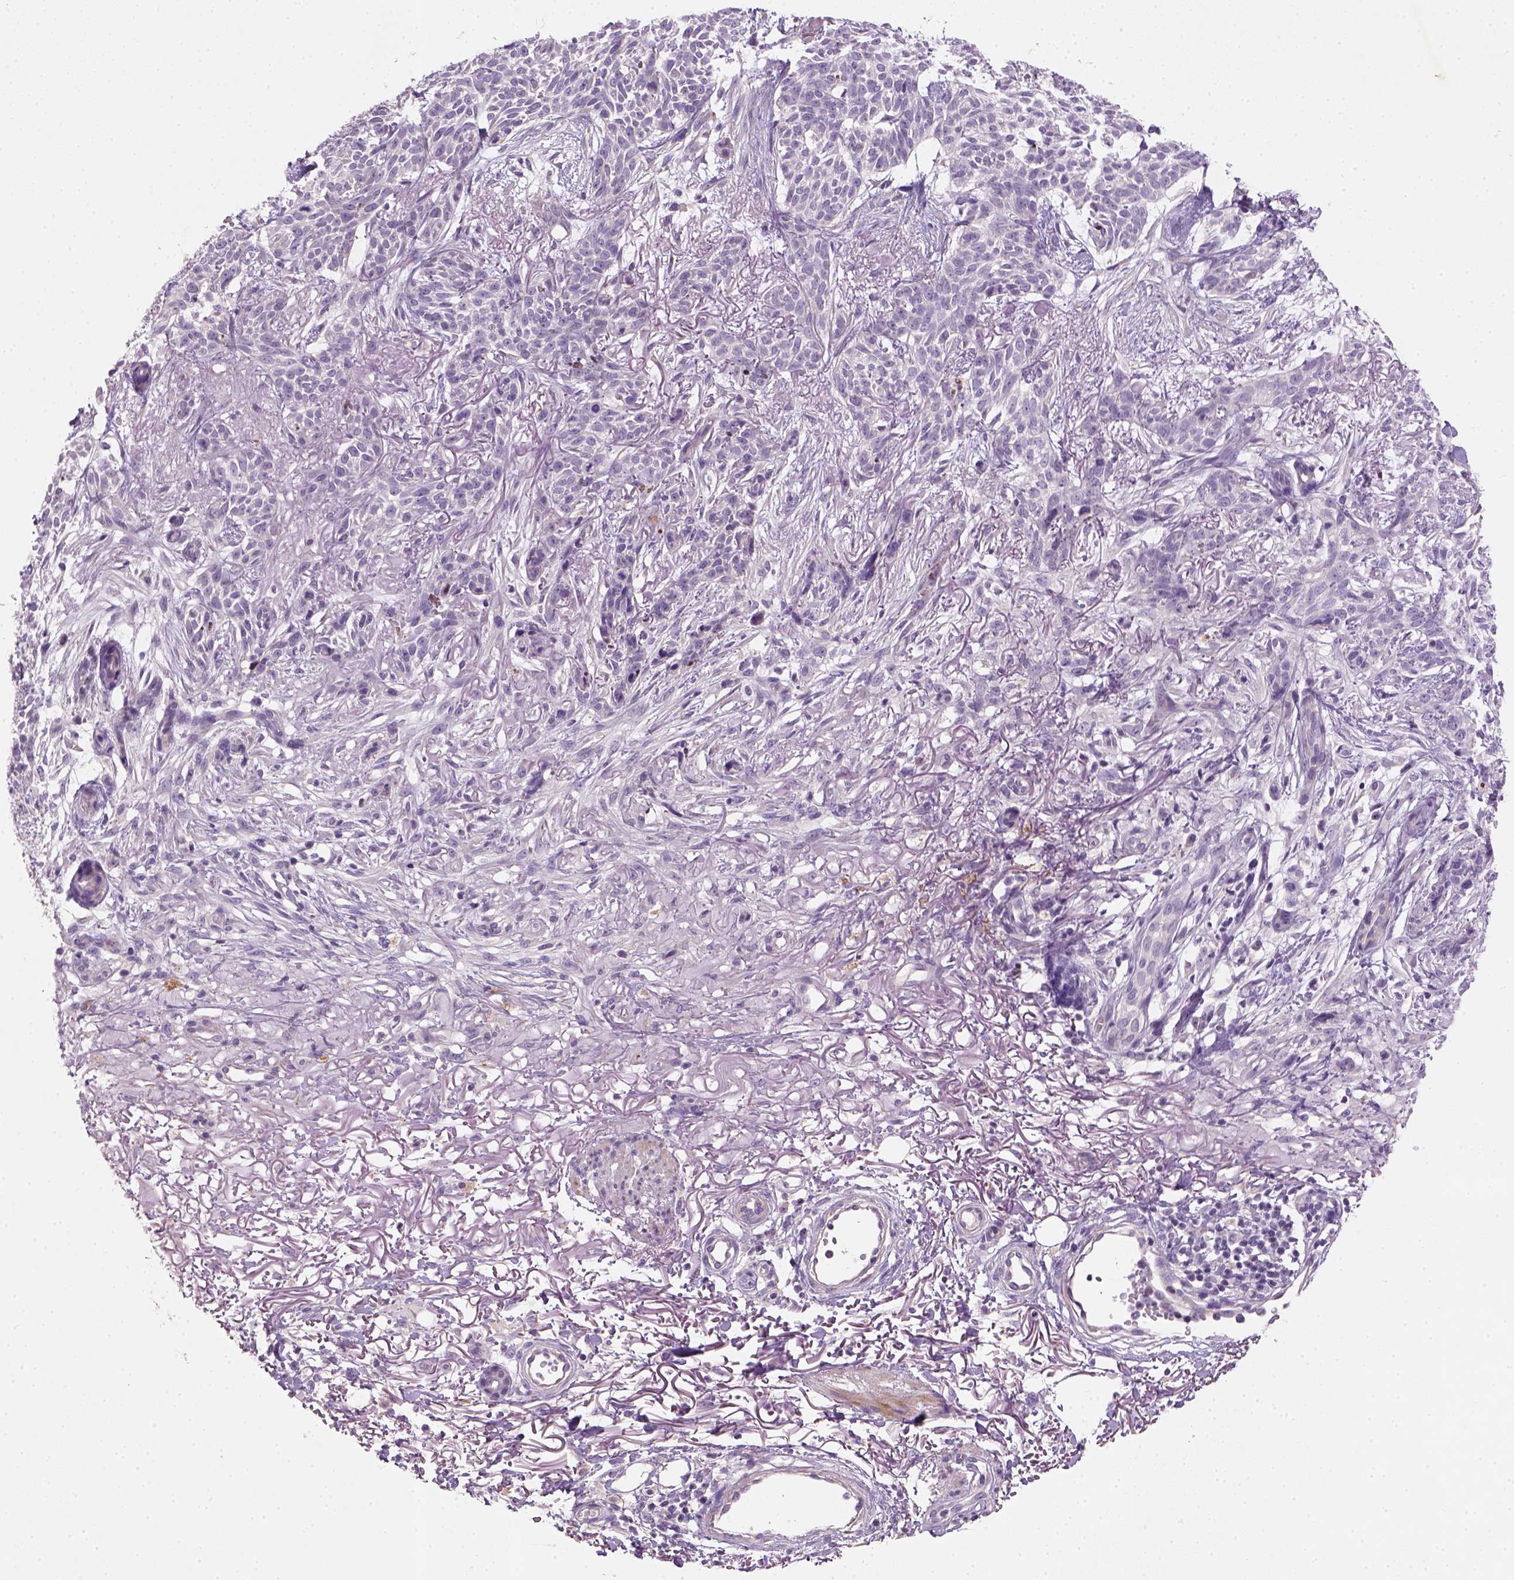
{"staining": {"intensity": "negative", "quantity": "none", "location": "none"}, "tissue": "skin cancer", "cell_type": "Tumor cells", "image_type": "cancer", "snomed": [{"axis": "morphology", "description": "Basal cell carcinoma"}, {"axis": "topography", "description": "Skin"}], "caption": "Immunohistochemistry (IHC) image of human skin cancer stained for a protein (brown), which exhibits no staining in tumor cells.", "gene": "NUDT6", "patient": {"sex": "male", "age": 74}}